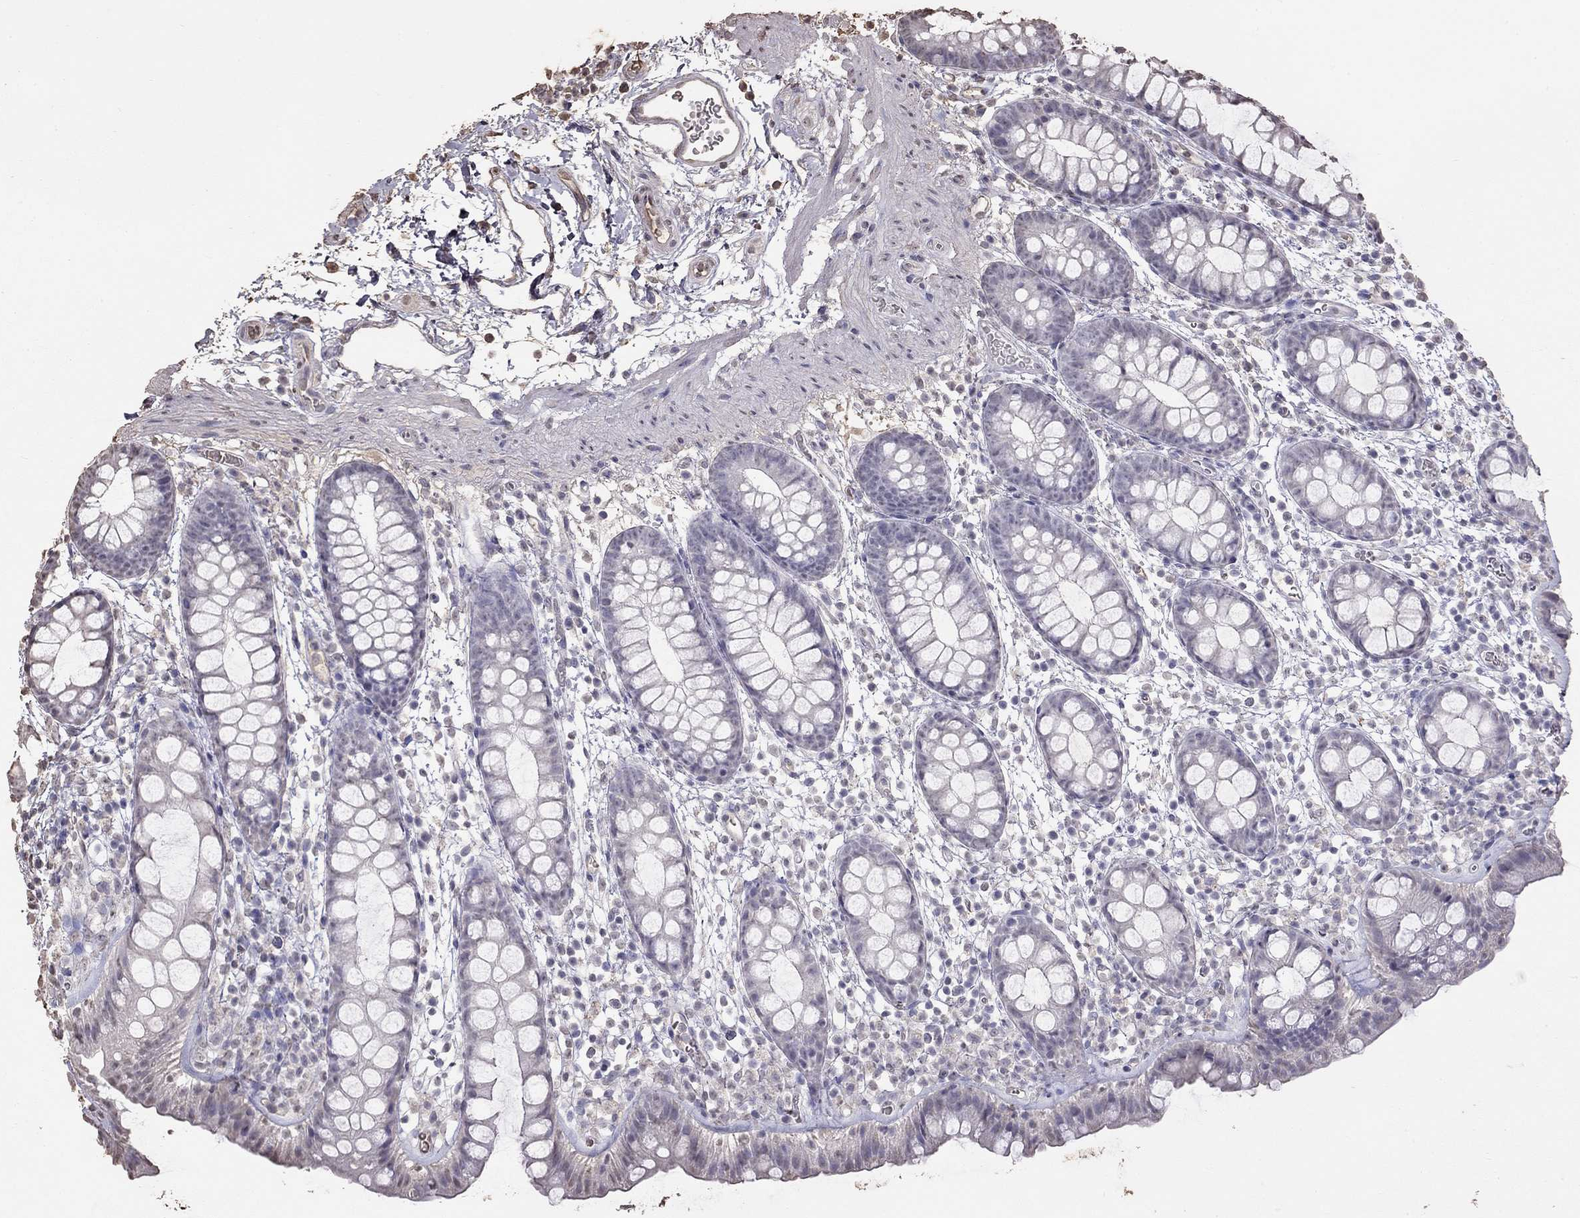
{"staining": {"intensity": "negative", "quantity": "none", "location": "none"}, "tissue": "rectum", "cell_type": "Glandular cells", "image_type": "normal", "snomed": [{"axis": "morphology", "description": "Normal tissue, NOS"}, {"axis": "topography", "description": "Rectum"}], "caption": "IHC micrograph of unremarkable rectum: rectum stained with DAB (3,3'-diaminobenzidine) shows no significant protein expression in glandular cells.", "gene": "SUN3", "patient": {"sex": "male", "age": 57}}